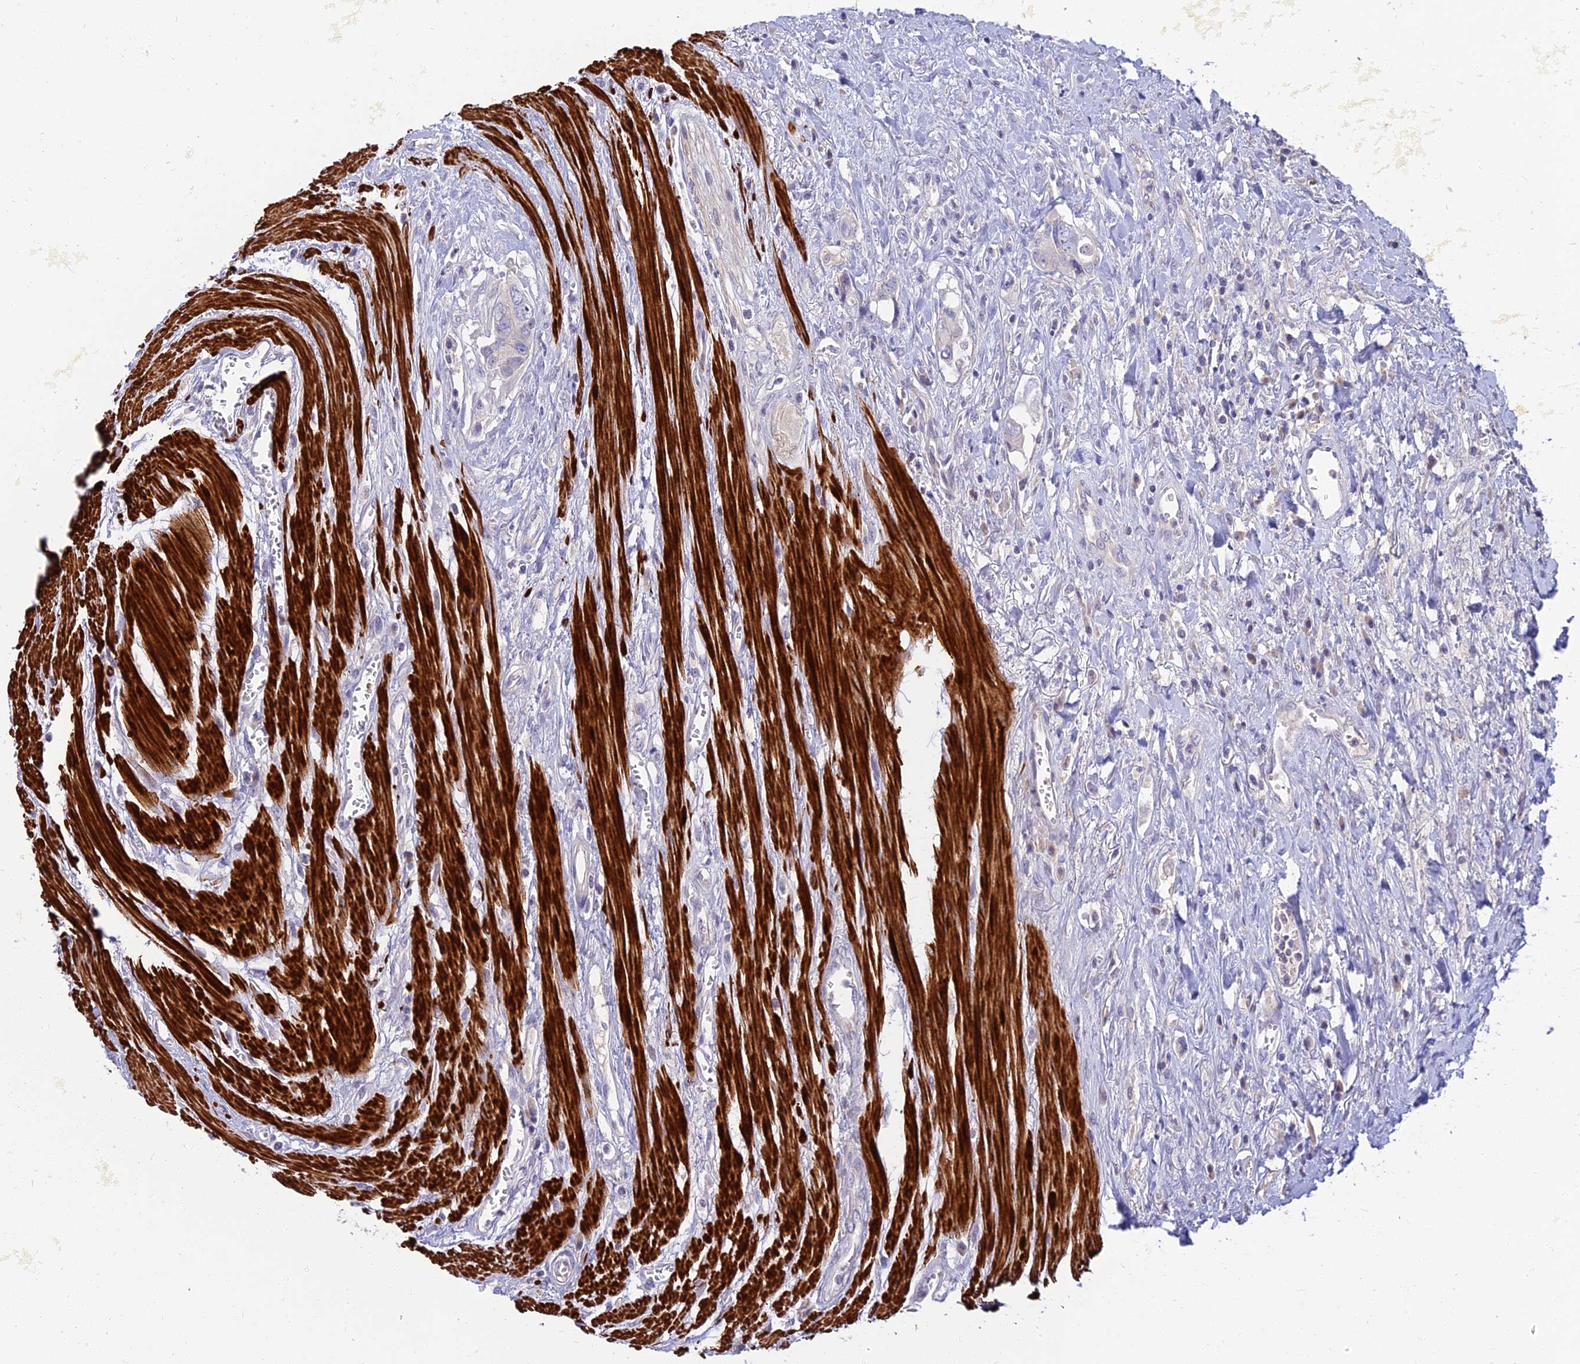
{"staining": {"intensity": "negative", "quantity": "none", "location": "none"}, "tissue": "colorectal cancer", "cell_type": "Tumor cells", "image_type": "cancer", "snomed": [{"axis": "morphology", "description": "Adenocarcinoma, NOS"}, {"axis": "topography", "description": "Rectum"}], "caption": "Tumor cells show no significant staining in adenocarcinoma (colorectal).", "gene": "CLIP4", "patient": {"sex": "male", "age": 87}}